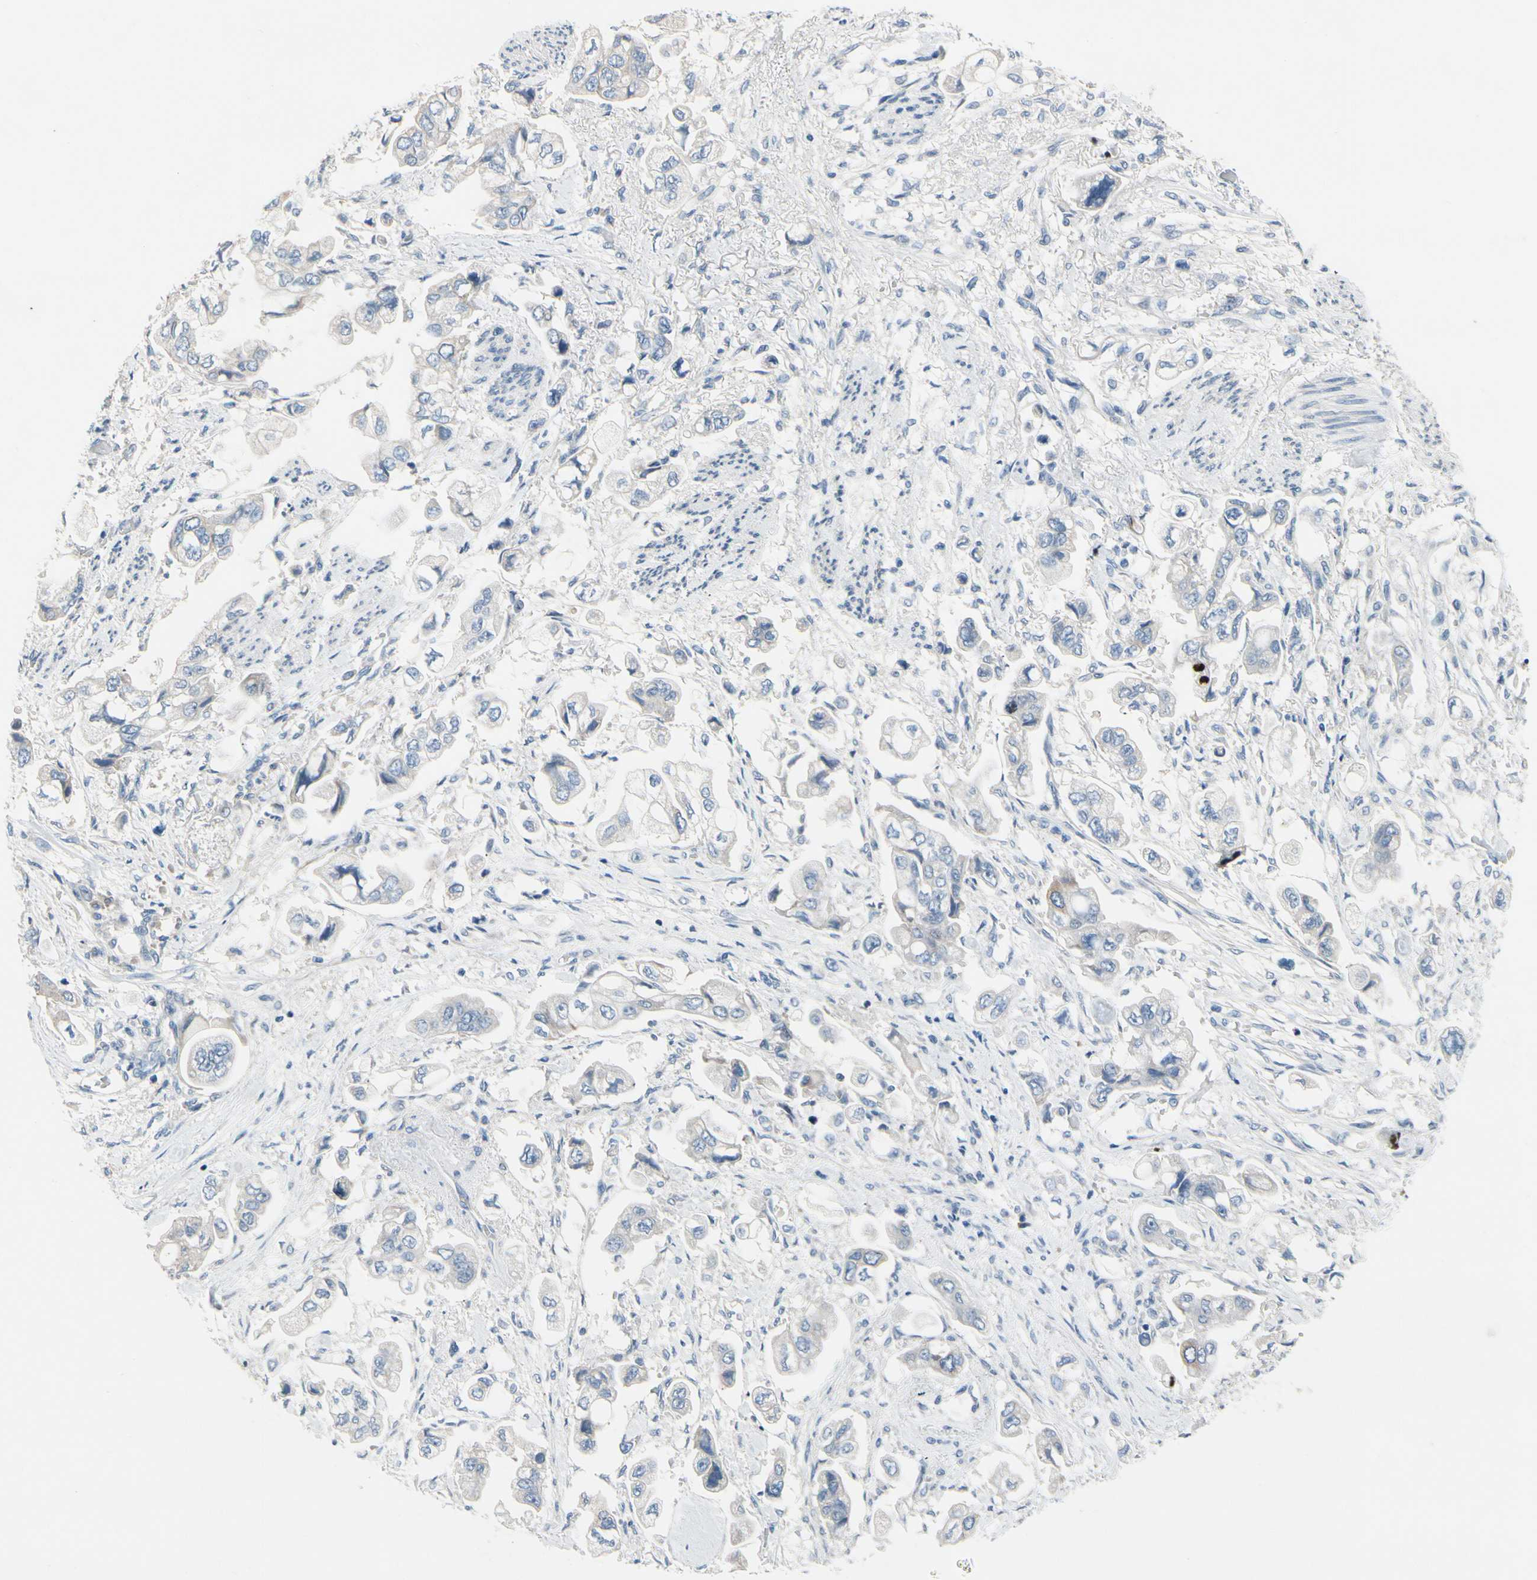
{"staining": {"intensity": "negative", "quantity": "none", "location": "none"}, "tissue": "stomach cancer", "cell_type": "Tumor cells", "image_type": "cancer", "snomed": [{"axis": "morphology", "description": "Adenocarcinoma, NOS"}, {"axis": "topography", "description": "Stomach"}], "caption": "This is a photomicrograph of immunohistochemistry (IHC) staining of stomach adenocarcinoma, which shows no expression in tumor cells.", "gene": "CKAP2", "patient": {"sex": "male", "age": 62}}